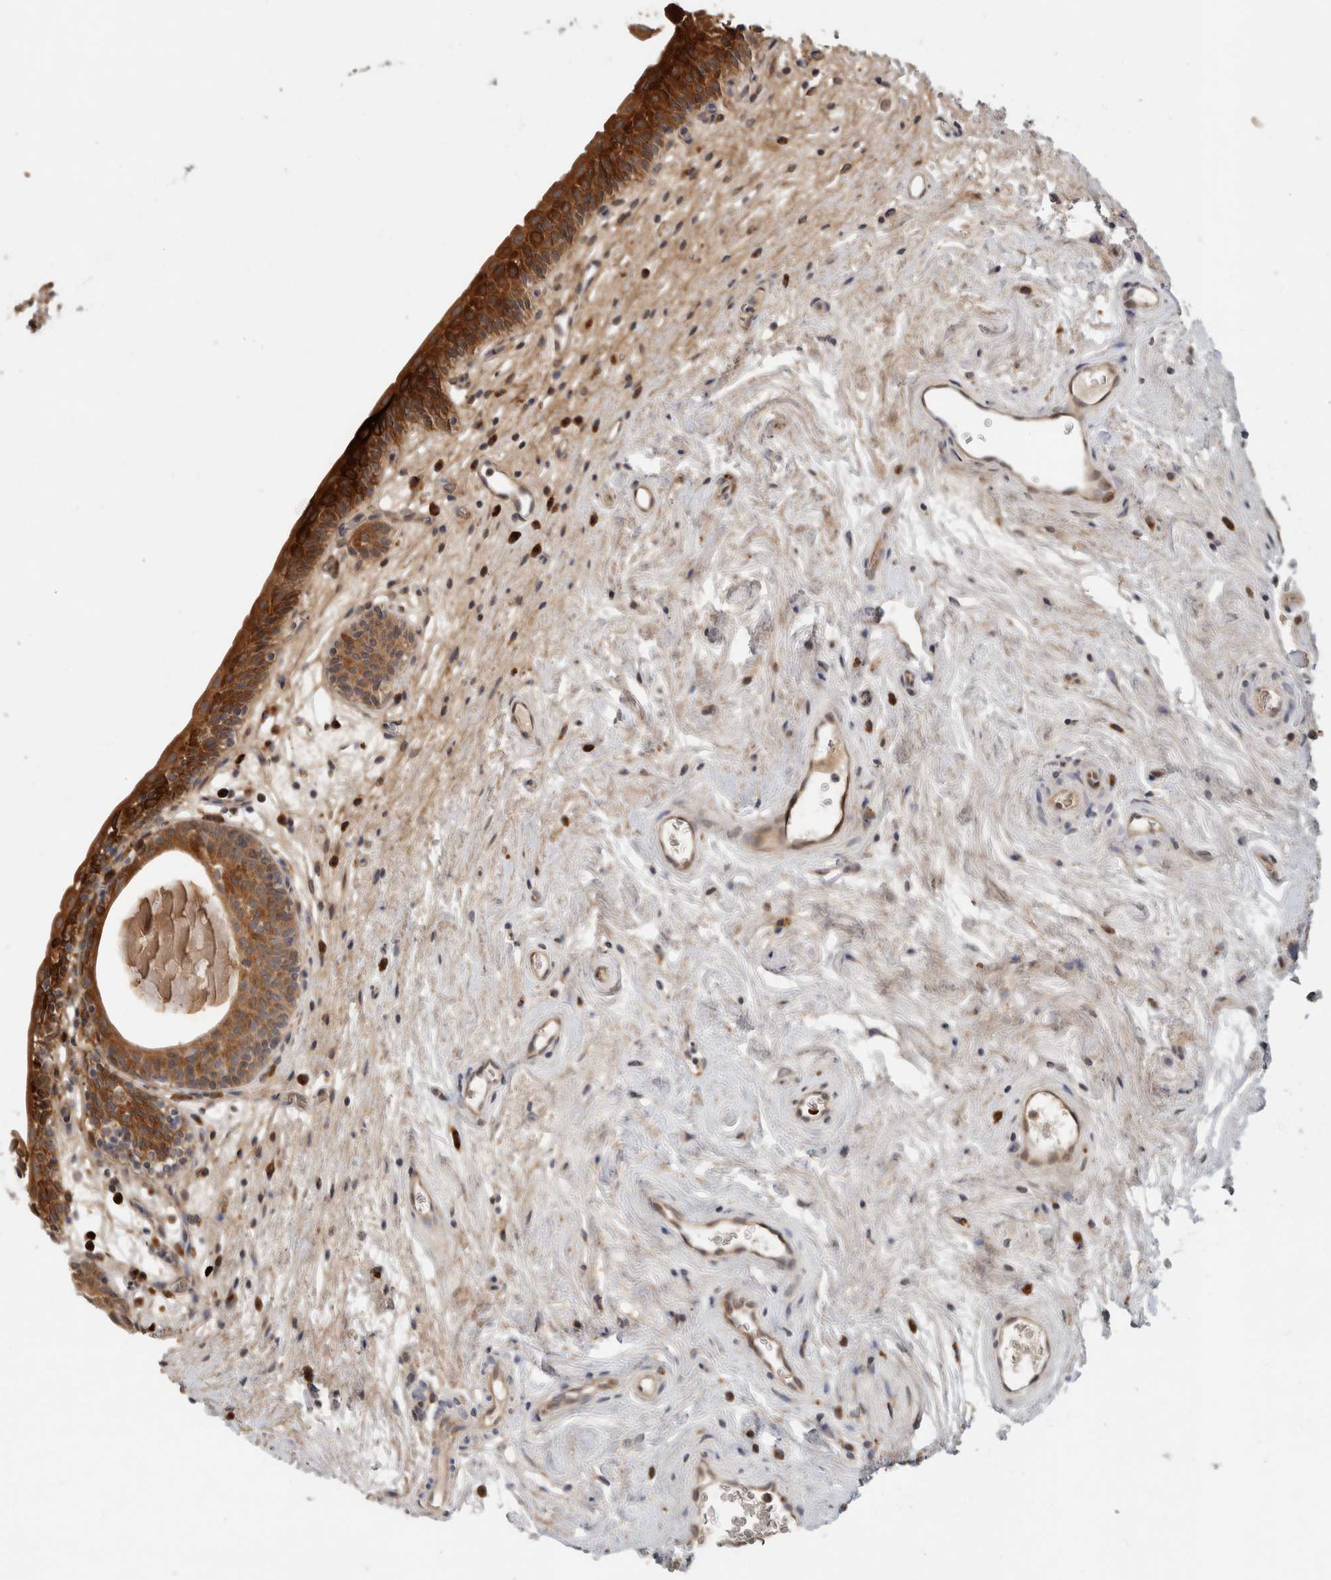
{"staining": {"intensity": "strong", "quantity": ">75%", "location": "cytoplasmic/membranous"}, "tissue": "urinary bladder", "cell_type": "Urothelial cells", "image_type": "normal", "snomed": [{"axis": "morphology", "description": "Normal tissue, NOS"}, {"axis": "topography", "description": "Urinary bladder"}], "caption": "Benign urinary bladder displays strong cytoplasmic/membranous expression in about >75% of urothelial cells, visualized by immunohistochemistry.", "gene": "APOL2", "patient": {"sex": "male", "age": 83}}